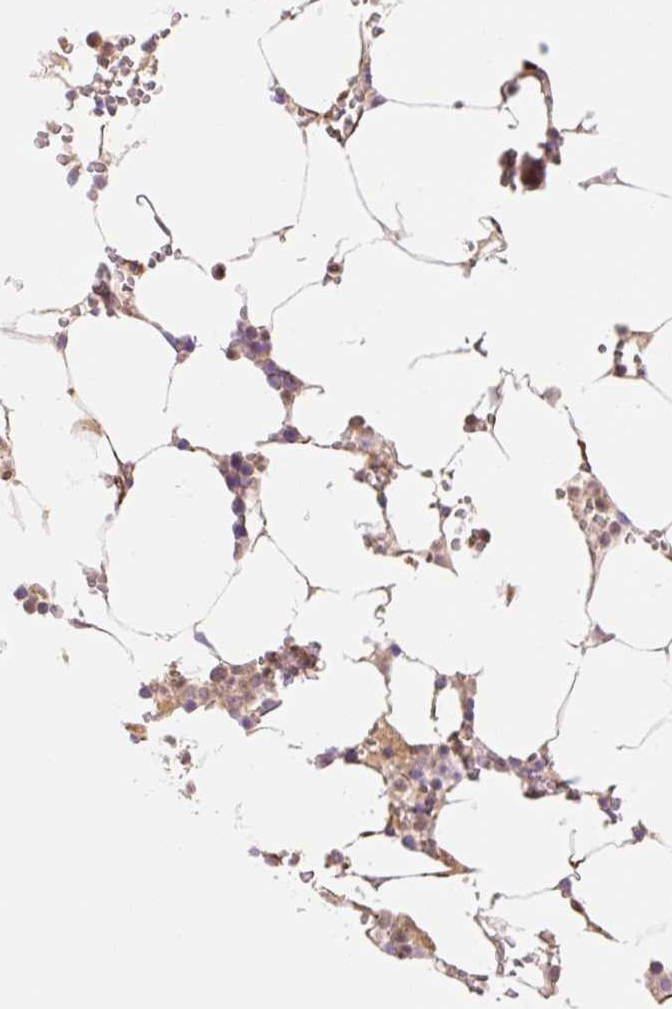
{"staining": {"intensity": "moderate", "quantity": "25%-75%", "location": "cytoplasmic/membranous"}, "tissue": "bone marrow", "cell_type": "Hematopoietic cells", "image_type": "normal", "snomed": [{"axis": "morphology", "description": "Normal tissue, NOS"}, {"axis": "topography", "description": "Bone marrow"}], "caption": "DAB immunohistochemical staining of unremarkable human bone marrow reveals moderate cytoplasmic/membranous protein expression in approximately 25%-75% of hematopoietic cells.", "gene": "HEBP1", "patient": {"sex": "male", "age": 64}}